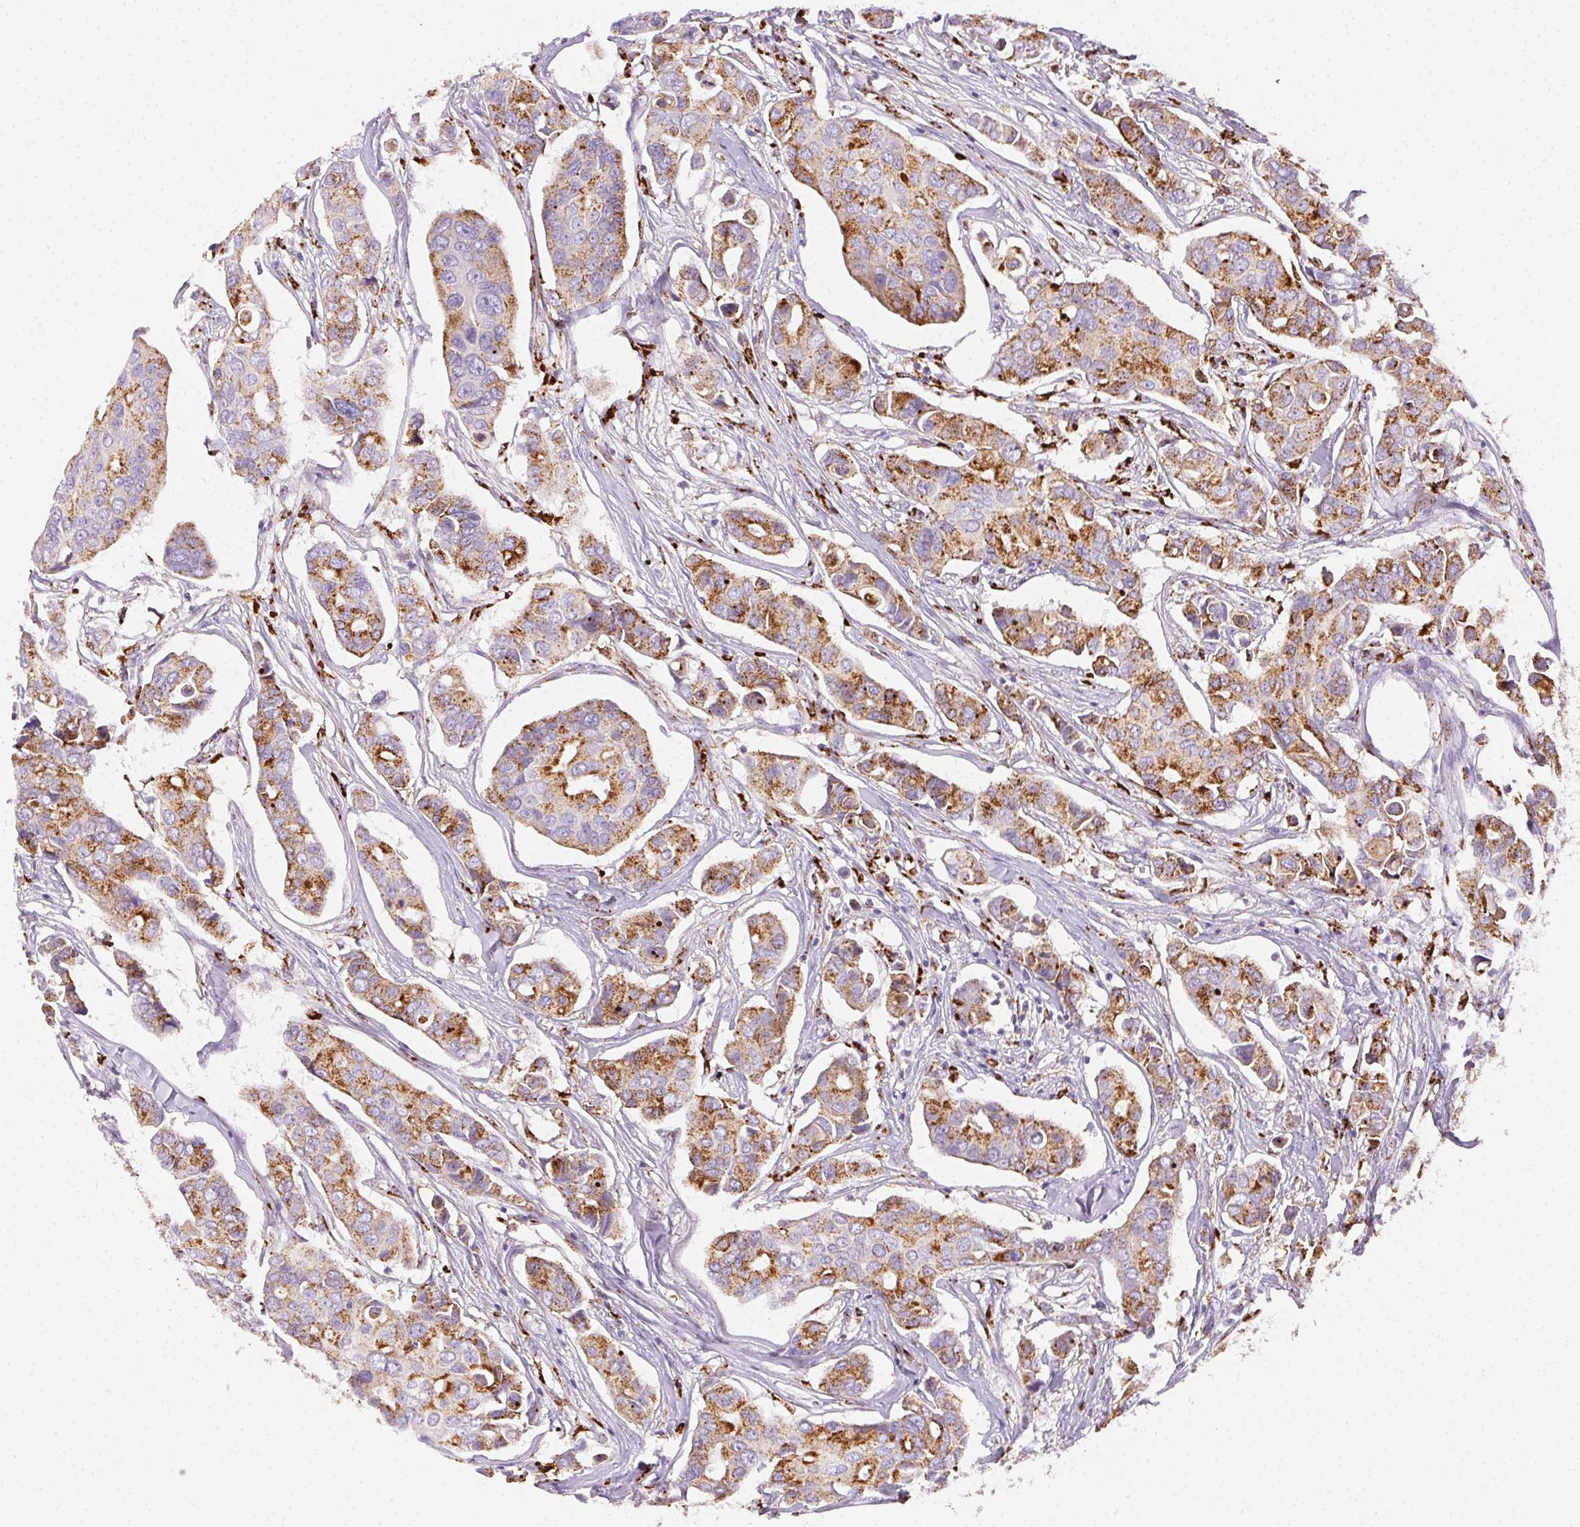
{"staining": {"intensity": "moderate", "quantity": "25%-75%", "location": "cytoplasmic/membranous"}, "tissue": "breast cancer", "cell_type": "Tumor cells", "image_type": "cancer", "snomed": [{"axis": "morphology", "description": "Duct carcinoma"}, {"axis": "topography", "description": "Breast"}], "caption": "Human intraductal carcinoma (breast) stained with a brown dye reveals moderate cytoplasmic/membranous positive positivity in about 25%-75% of tumor cells.", "gene": "SCPEP1", "patient": {"sex": "female", "age": 54}}